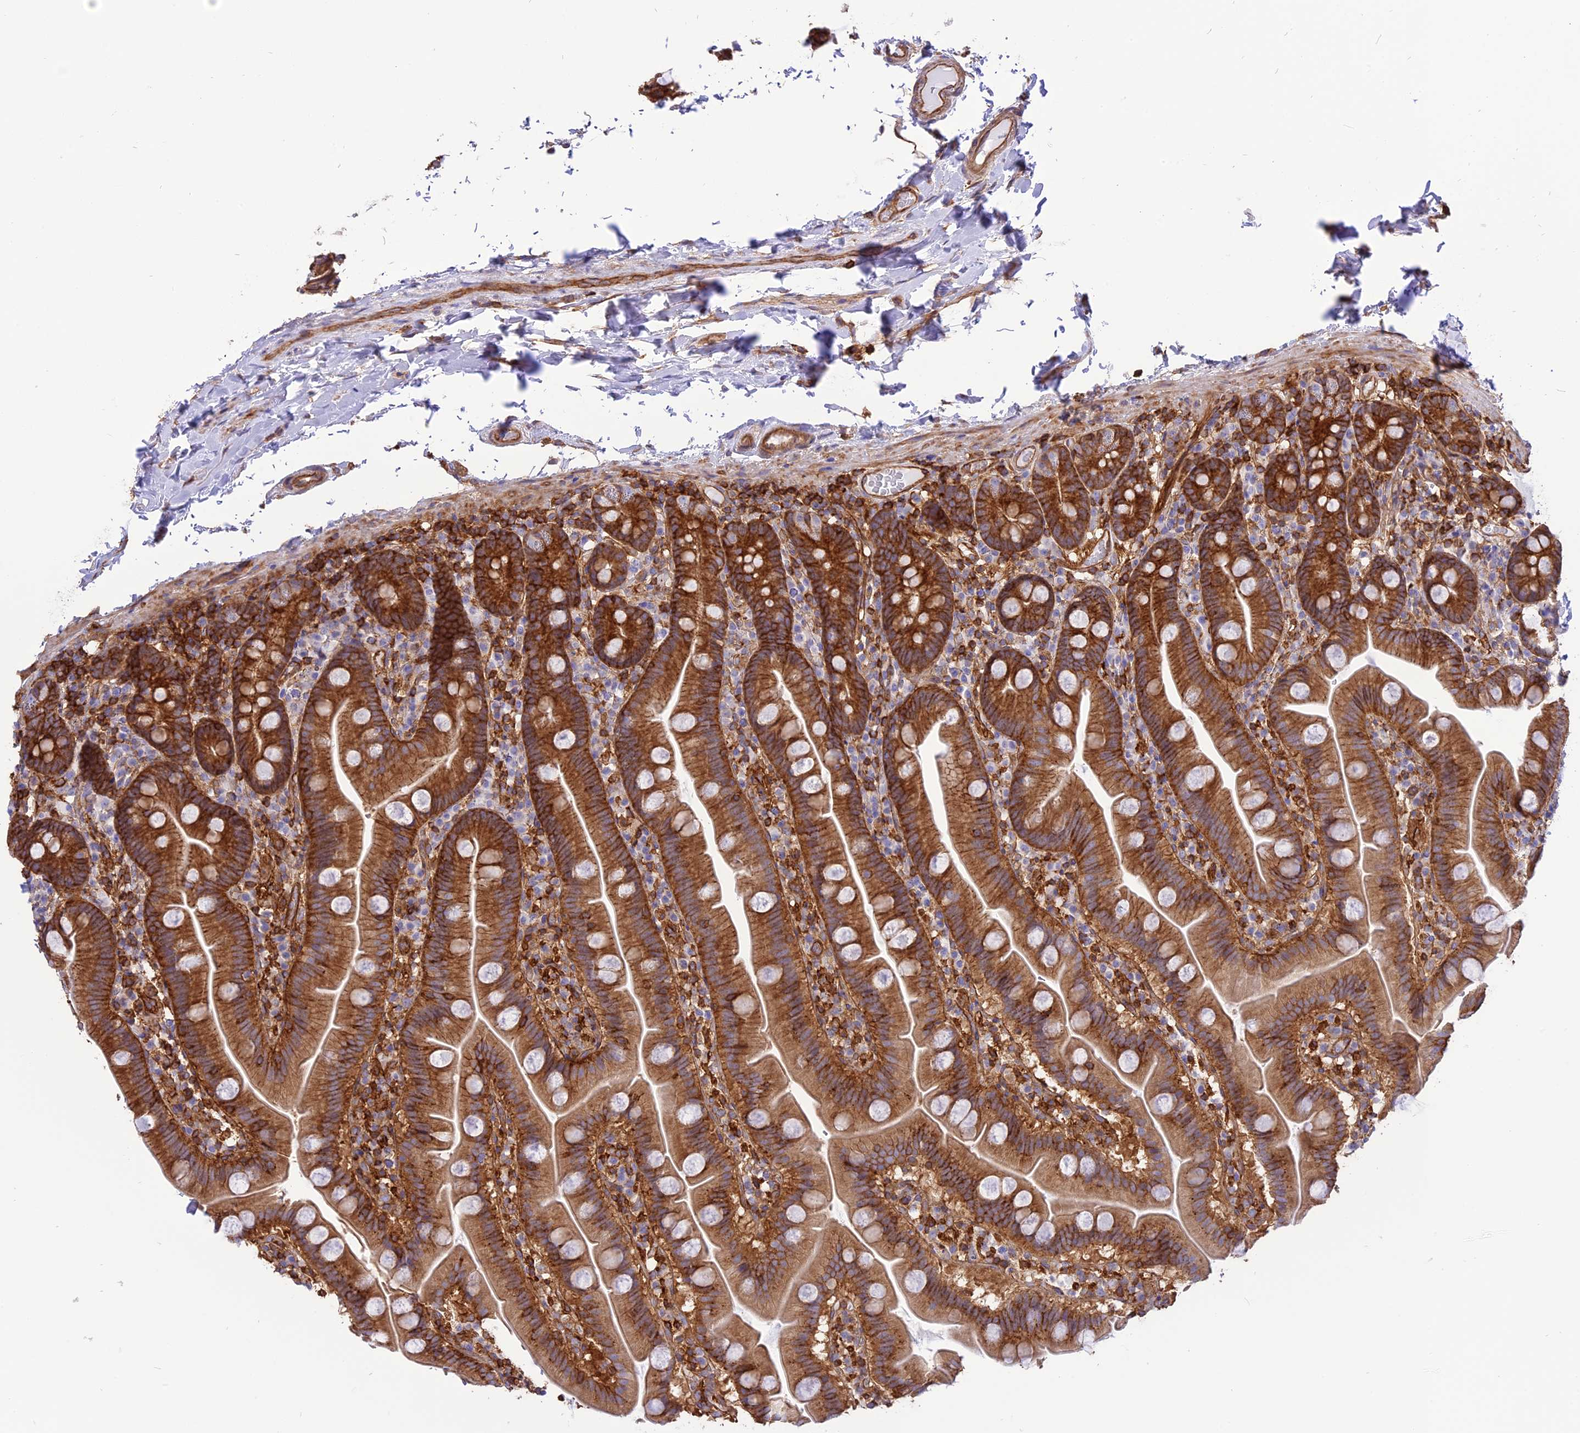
{"staining": {"intensity": "moderate", "quantity": ">75%", "location": "cytoplasmic/membranous"}, "tissue": "small intestine", "cell_type": "Glandular cells", "image_type": "normal", "snomed": [{"axis": "morphology", "description": "Normal tissue, NOS"}, {"axis": "topography", "description": "Small intestine"}], "caption": "Glandular cells display medium levels of moderate cytoplasmic/membranous staining in approximately >75% of cells in normal small intestine.", "gene": "SEPTIN9", "patient": {"sex": "female", "age": 68}}